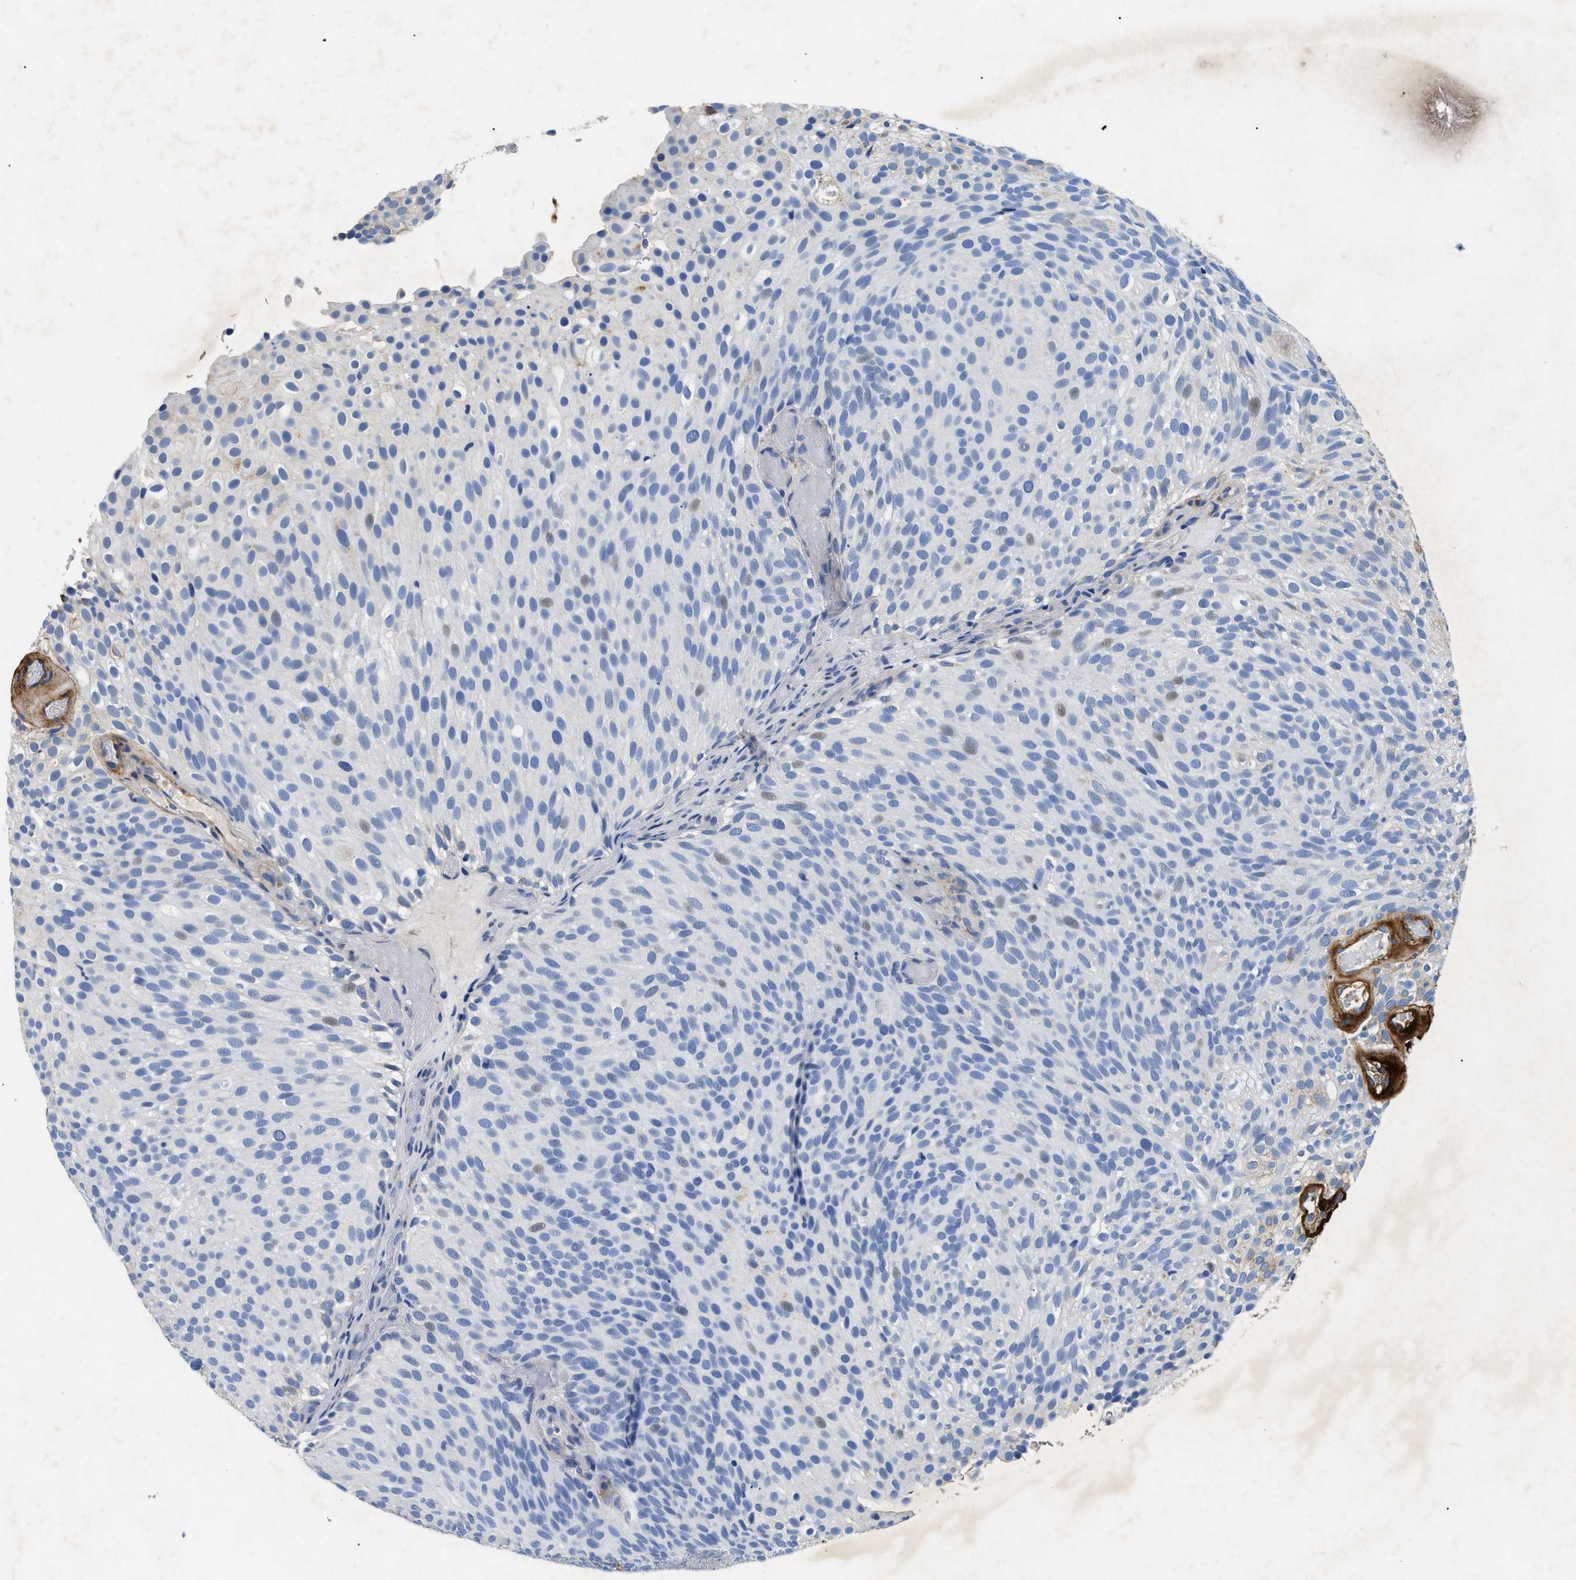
{"staining": {"intensity": "negative", "quantity": "none", "location": "none"}, "tissue": "urothelial cancer", "cell_type": "Tumor cells", "image_type": "cancer", "snomed": [{"axis": "morphology", "description": "Urothelial carcinoma, Low grade"}, {"axis": "topography", "description": "Urinary bladder"}], "caption": "An IHC image of urothelial carcinoma (low-grade) is shown. There is no staining in tumor cells of urothelial carcinoma (low-grade). (Brightfield microscopy of DAB IHC at high magnification).", "gene": "LAMA3", "patient": {"sex": "male", "age": 78}}